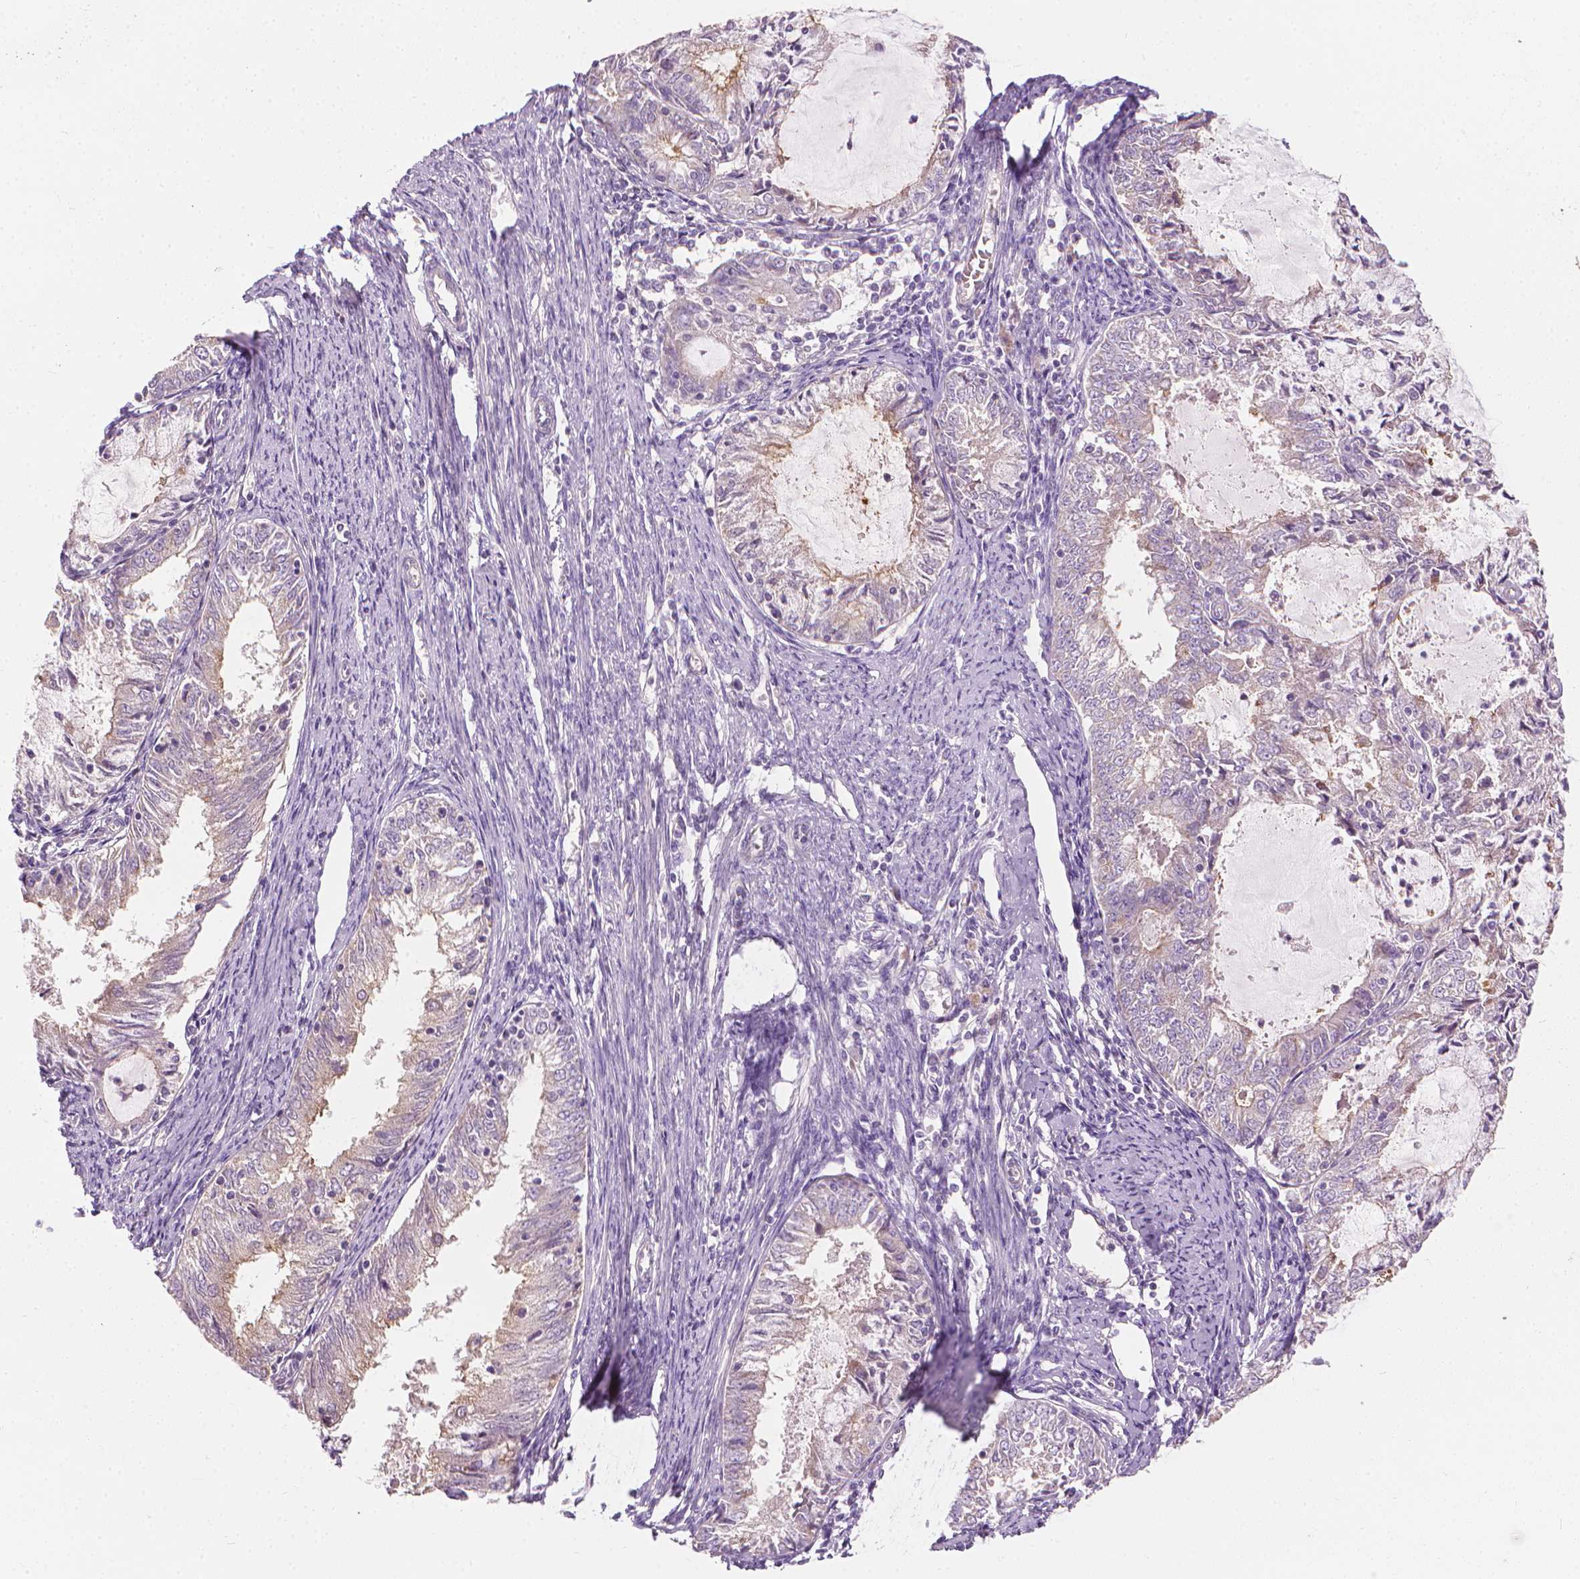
{"staining": {"intensity": "negative", "quantity": "none", "location": "none"}, "tissue": "endometrial cancer", "cell_type": "Tumor cells", "image_type": "cancer", "snomed": [{"axis": "morphology", "description": "Adenocarcinoma, NOS"}, {"axis": "topography", "description": "Endometrium"}], "caption": "Tumor cells are negative for protein expression in human endometrial adenocarcinoma.", "gene": "RIIAD1", "patient": {"sex": "female", "age": 57}}